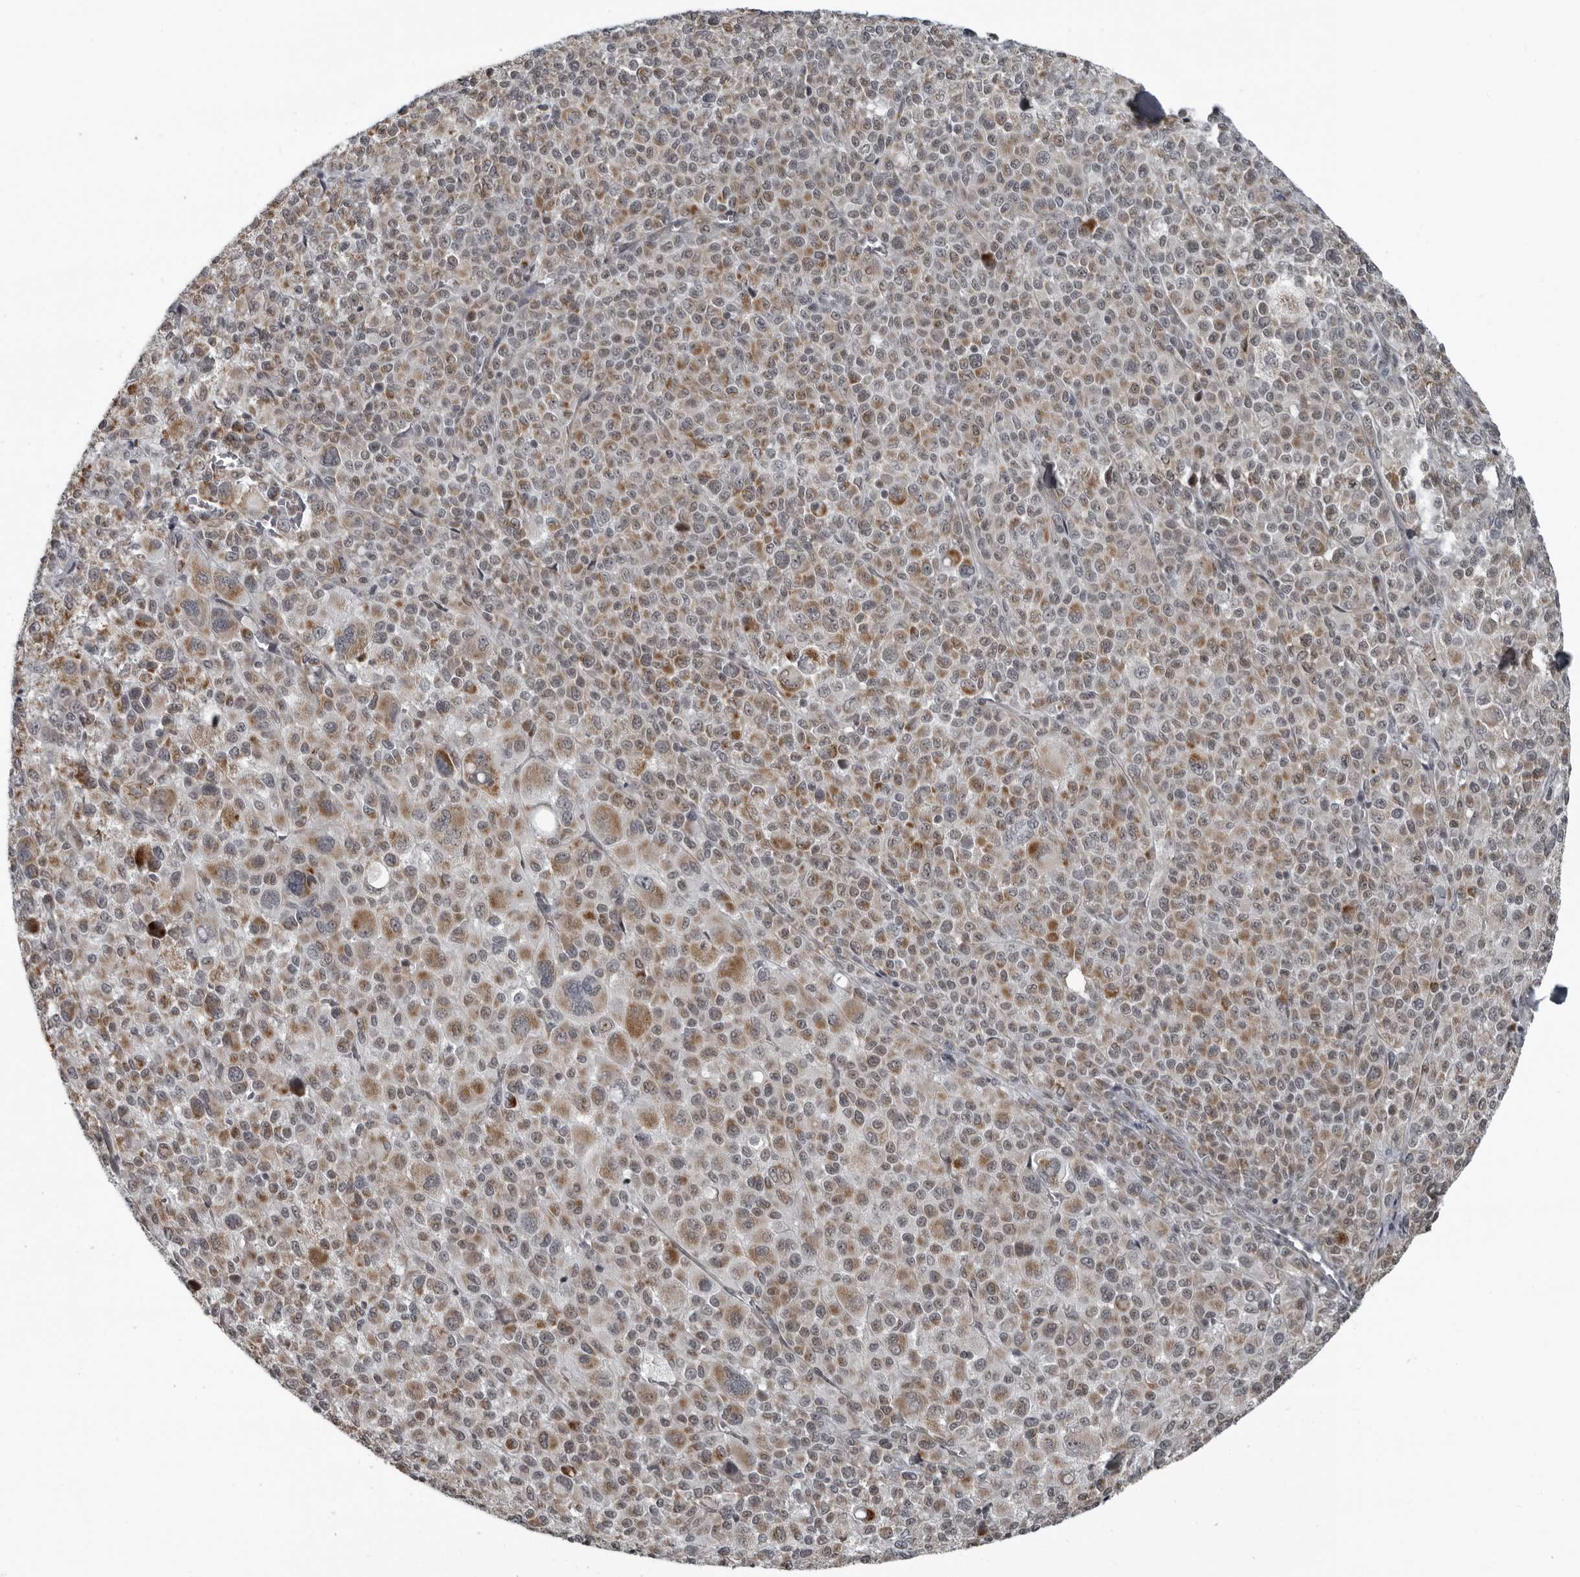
{"staining": {"intensity": "moderate", "quantity": ">75%", "location": "cytoplasmic/membranous,nuclear"}, "tissue": "melanoma", "cell_type": "Tumor cells", "image_type": "cancer", "snomed": [{"axis": "morphology", "description": "Malignant melanoma, Metastatic site"}, {"axis": "topography", "description": "Skin"}], "caption": "Tumor cells exhibit medium levels of moderate cytoplasmic/membranous and nuclear staining in about >75% of cells in melanoma.", "gene": "RTCA", "patient": {"sex": "female", "age": 74}}